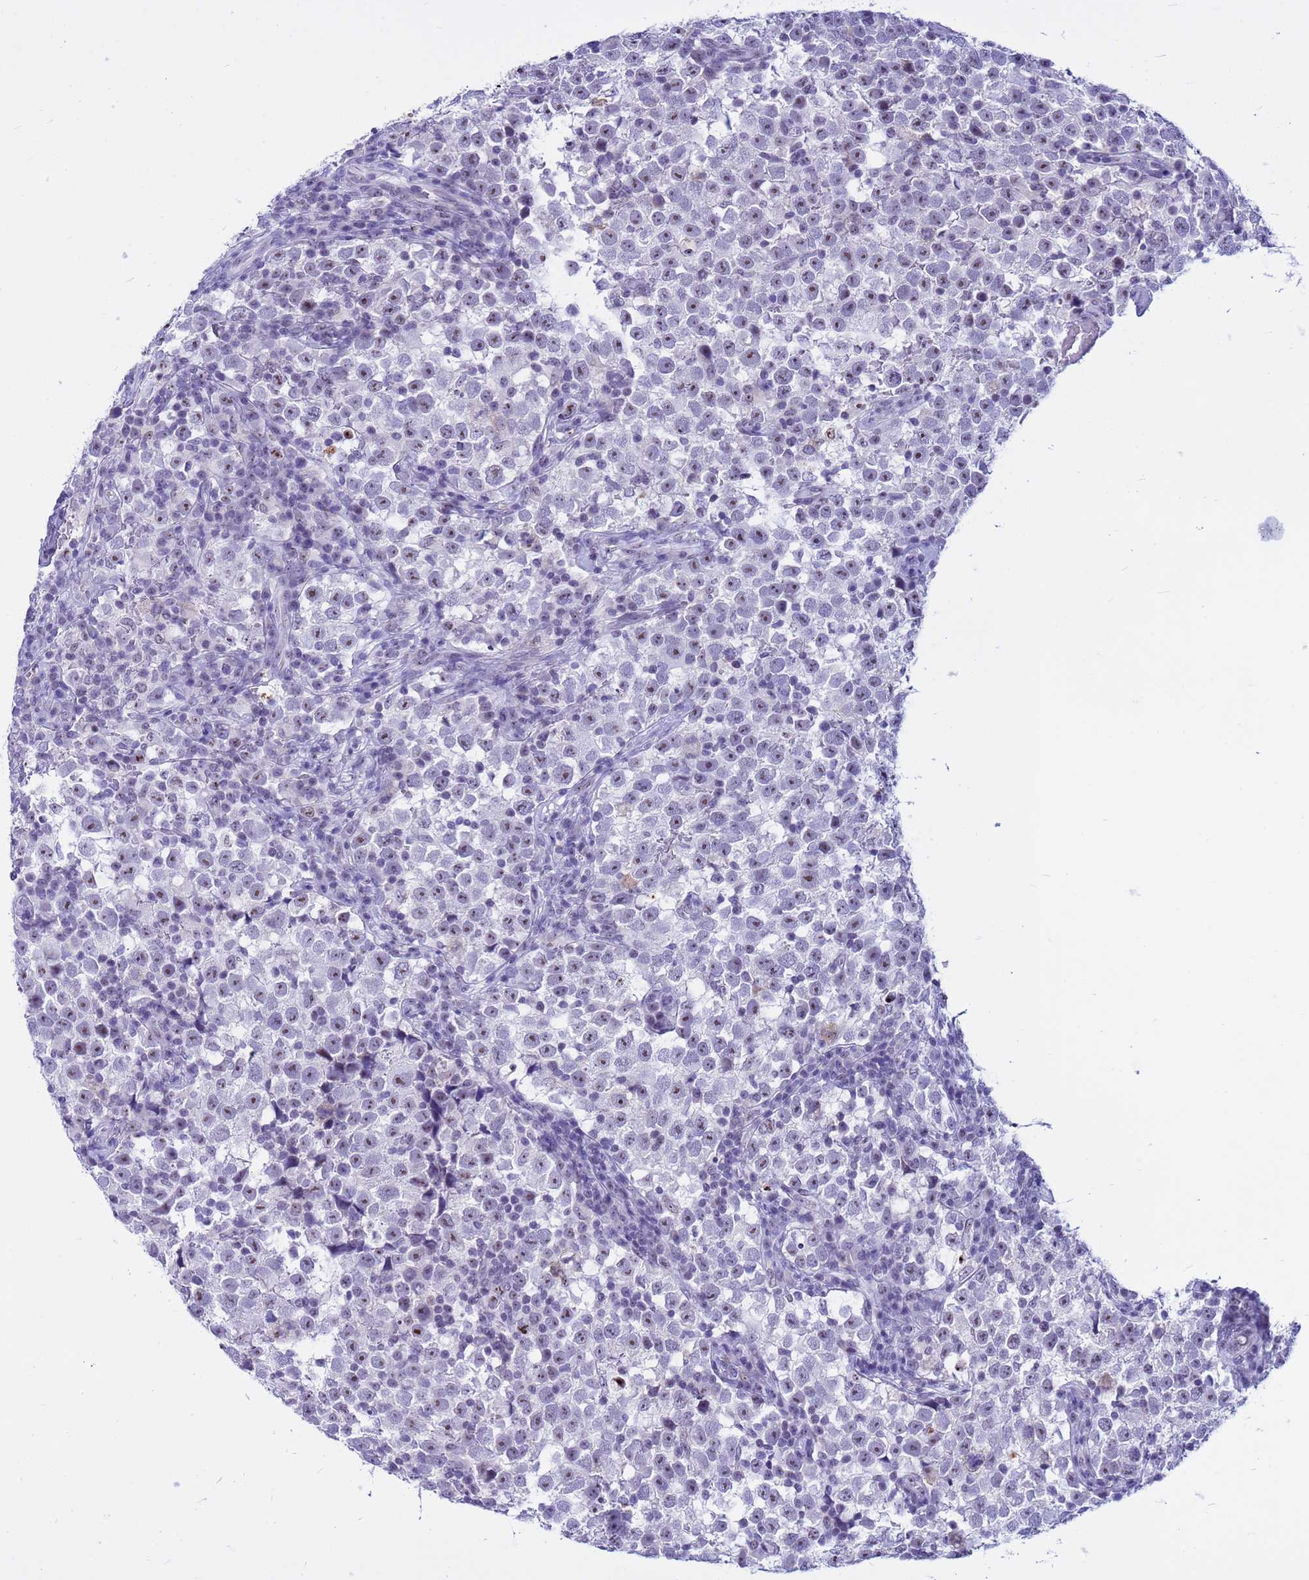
{"staining": {"intensity": "moderate", "quantity": "<25%", "location": "nuclear"}, "tissue": "testis cancer", "cell_type": "Tumor cells", "image_type": "cancer", "snomed": [{"axis": "morphology", "description": "Normal tissue, NOS"}, {"axis": "morphology", "description": "Seminoma, NOS"}, {"axis": "topography", "description": "Testis"}], "caption": "Testis cancer (seminoma) tissue demonstrates moderate nuclear positivity in approximately <25% of tumor cells, visualized by immunohistochemistry.", "gene": "DMRTC2", "patient": {"sex": "male", "age": 43}}